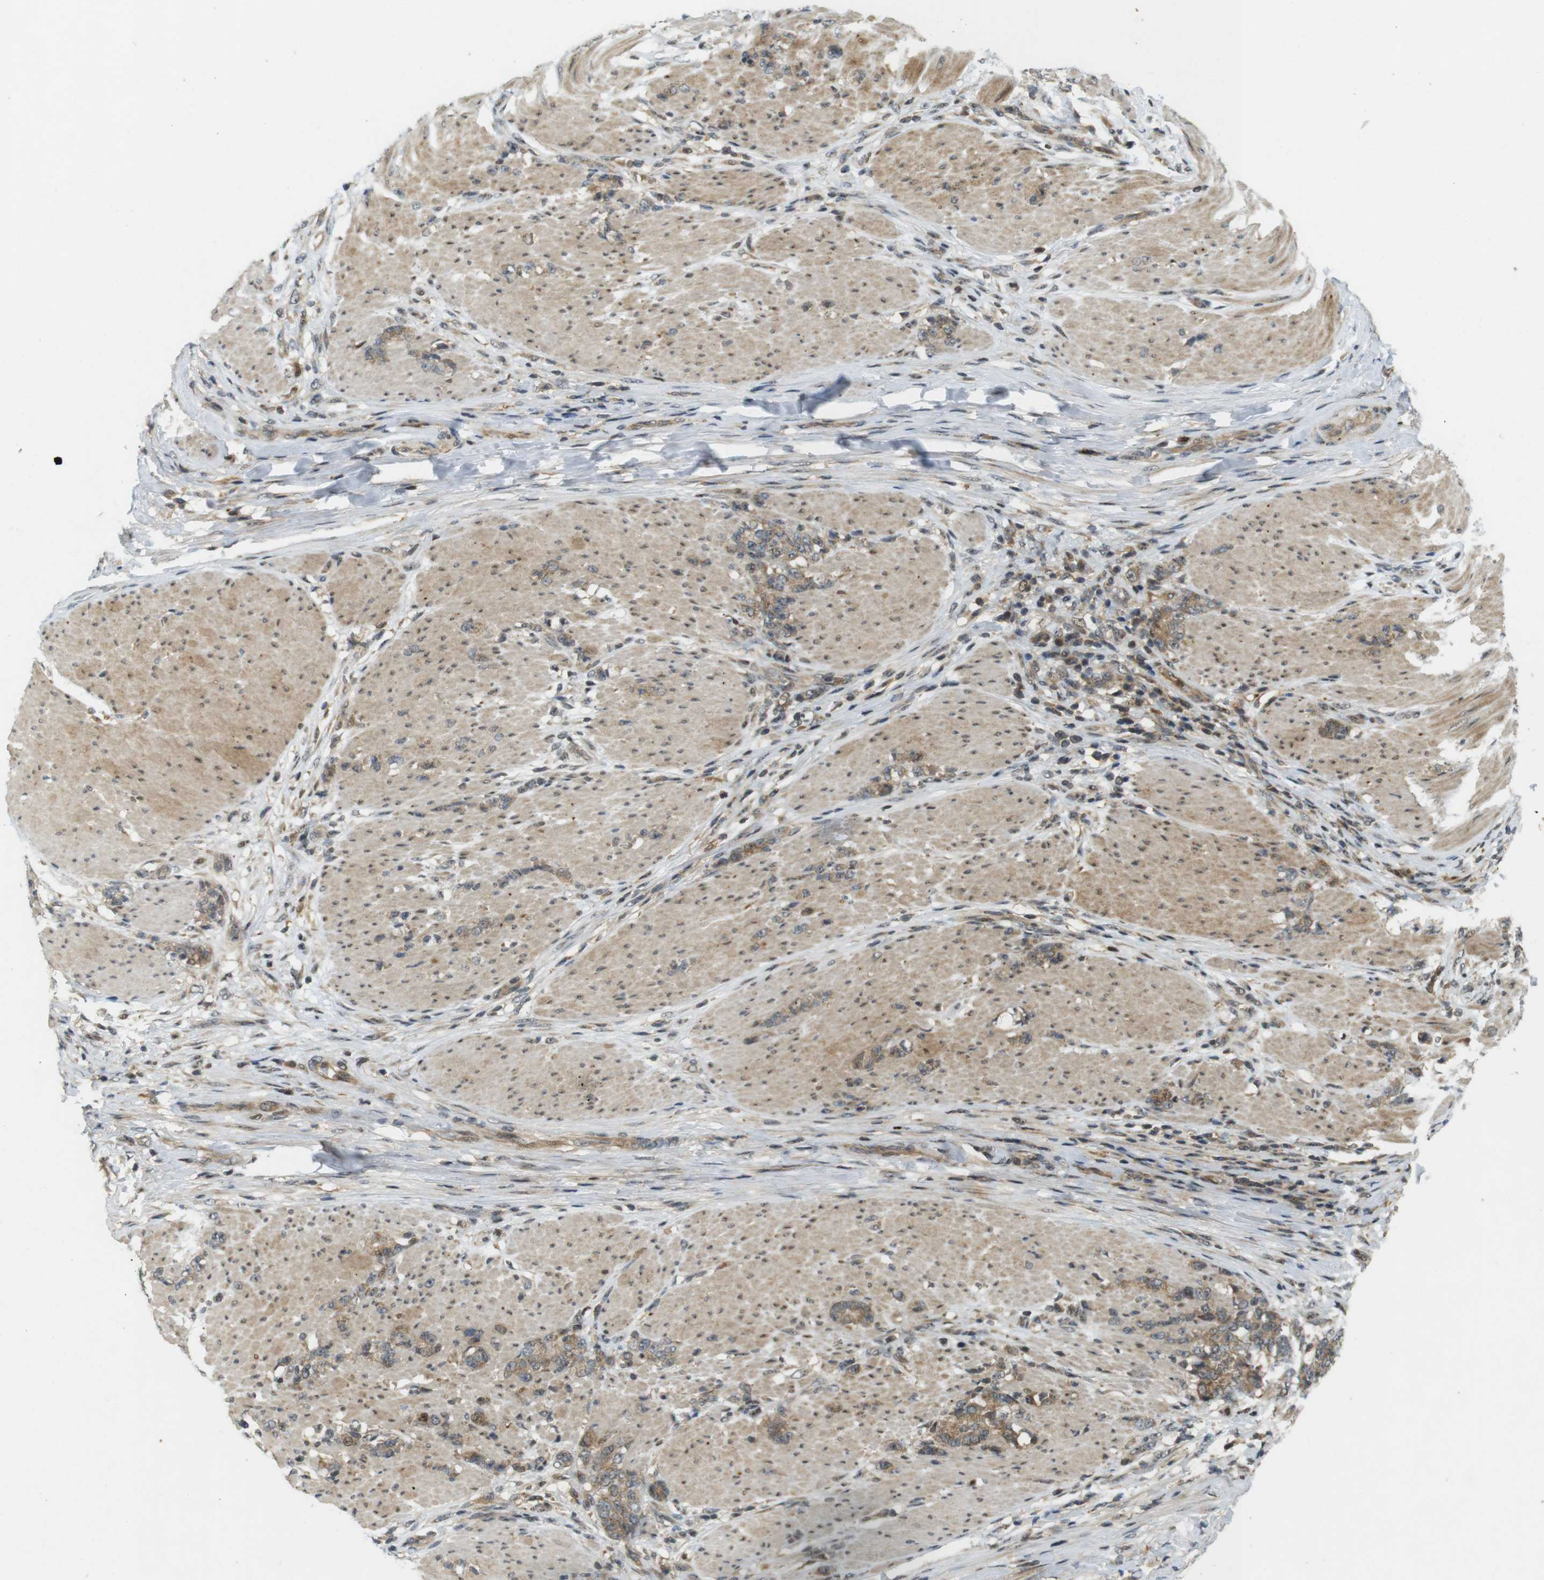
{"staining": {"intensity": "moderate", "quantity": ">75%", "location": "cytoplasmic/membranous"}, "tissue": "stomach cancer", "cell_type": "Tumor cells", "image_type": "cancer", "snomed": [{"axis": "morphology", "description": "Adenocarcinoma, NOS"}, {"axis": "topography", "description": "Stomach, lower"}], "caption": "Protein expression analysis of human adenocarcinoma (stomach) reveals moderate cytoplasmic/membranous staining in approximately >75% of tumor cells.", "gene": "TMX3", "patient": {"sex": "male", "age": 88}}